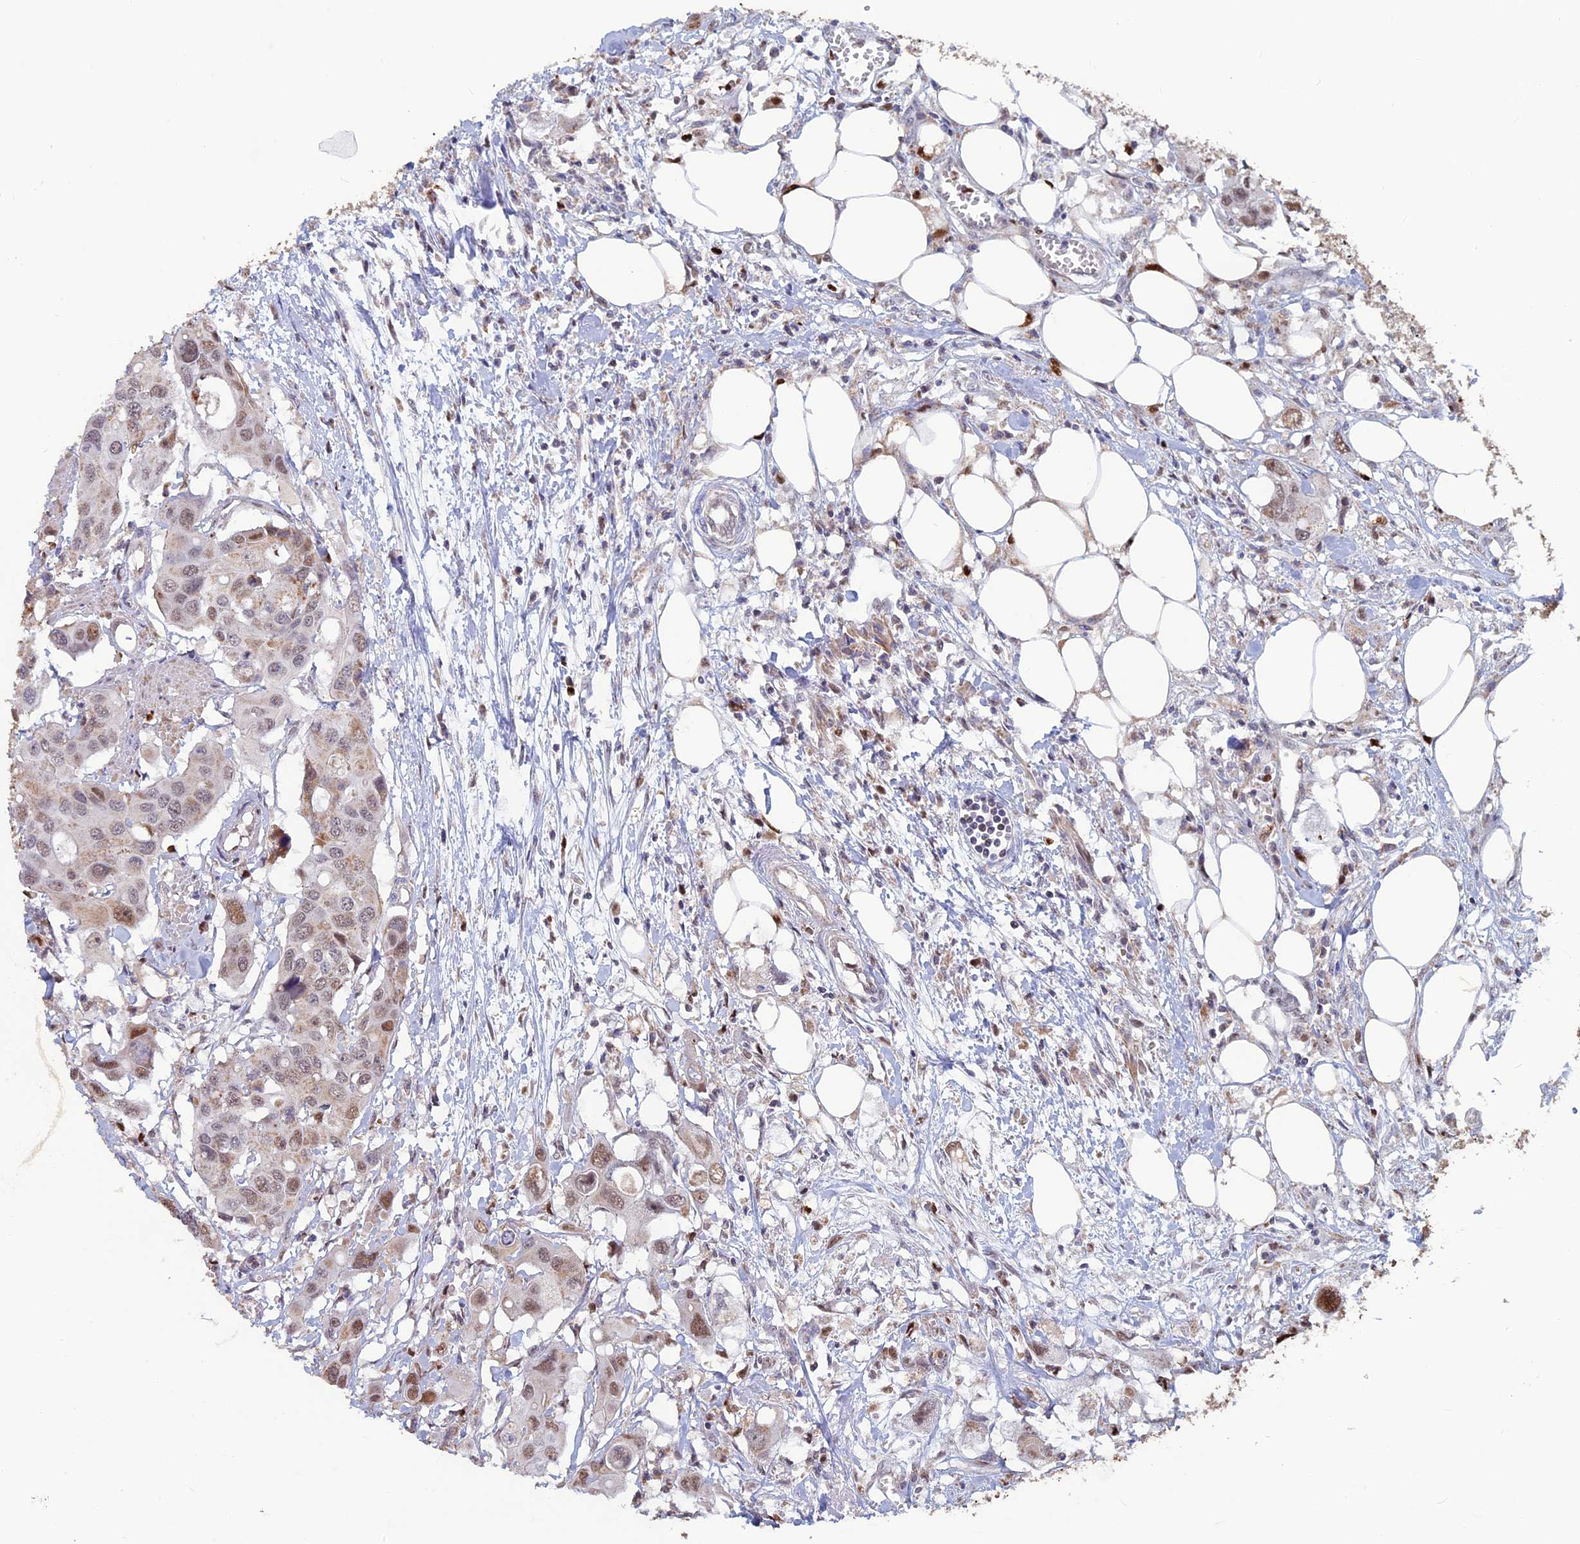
{"staining": {"intensity": "weak", "quantity": "25%-75%", "location": "nuclear"}, "tissue": "colorectal cancer", "cell_type": "Tumor cells", "image_type": "cancer", "snomed": [{"axis": "morphology", "description": "Adenocarcinoma, NOS"}, {"axis": "topography", "description": "Colon"}], "caption": "Colorectal cancer stained with a protein marker displays weak staining in tumor cells.", "gene": "ACSS1", "patient": {"sex": "male", "age": 77}}